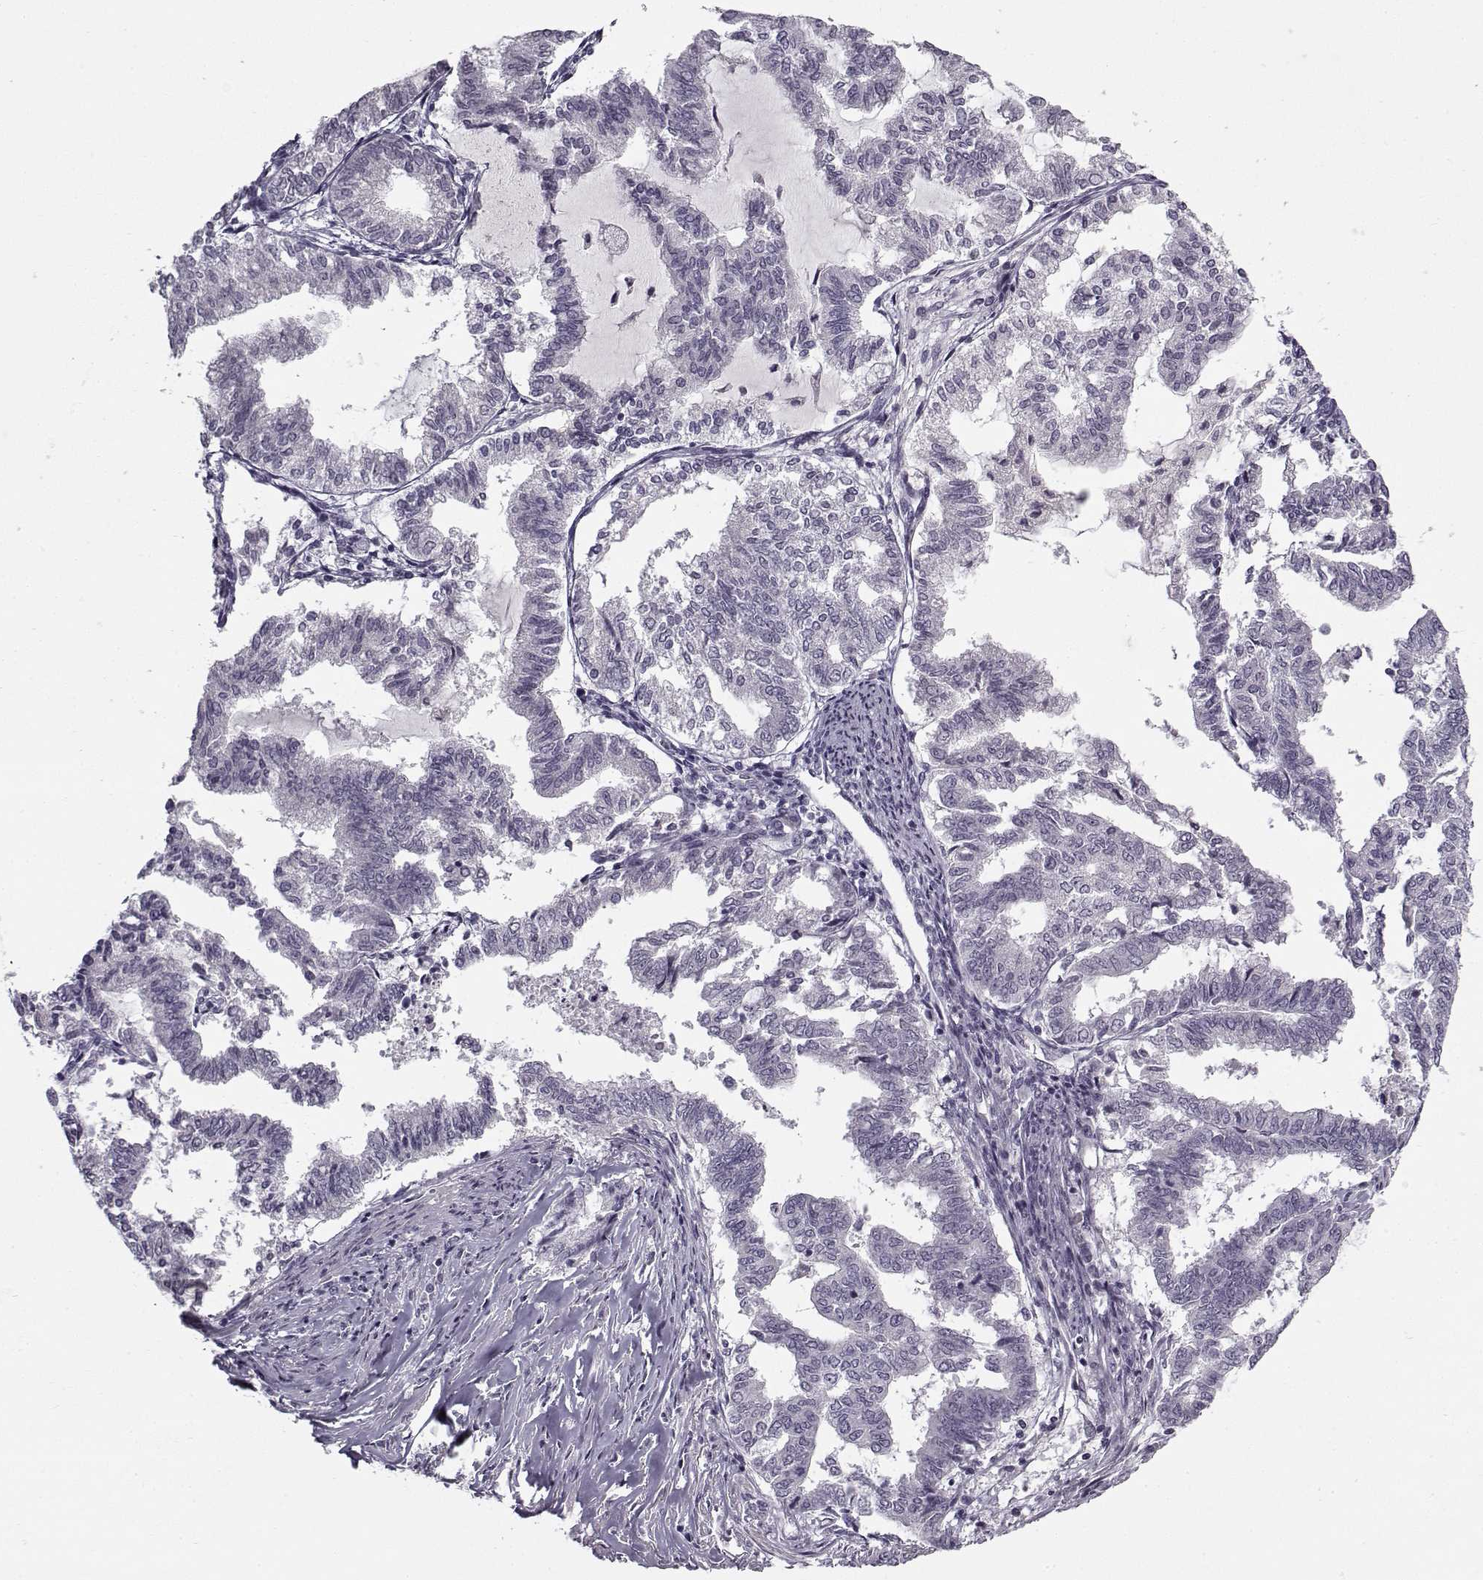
{"staining": {"intensity": "negative", "quantity": "none", "location": "none"}, "tissue": "endometrial cancer", "cell_type": "Tumor cells", "image_type": "cancer", "snomed": [{"axis": "morphology", "description": "Adenocarcinoma, NOS"}, {"axis": "topography", "description": "Endometrium"}], "caption": "Protein analysis of endometrial cancer shows no significant positivity in tumor cells. The staining was performed using DAB to visualize the protein expression in brown, while the nuclei were stained in blue with hematoxylin (Magnification: 20x).", "gene": "SNCA", "patient": {"sex": "female", "age": 79}}